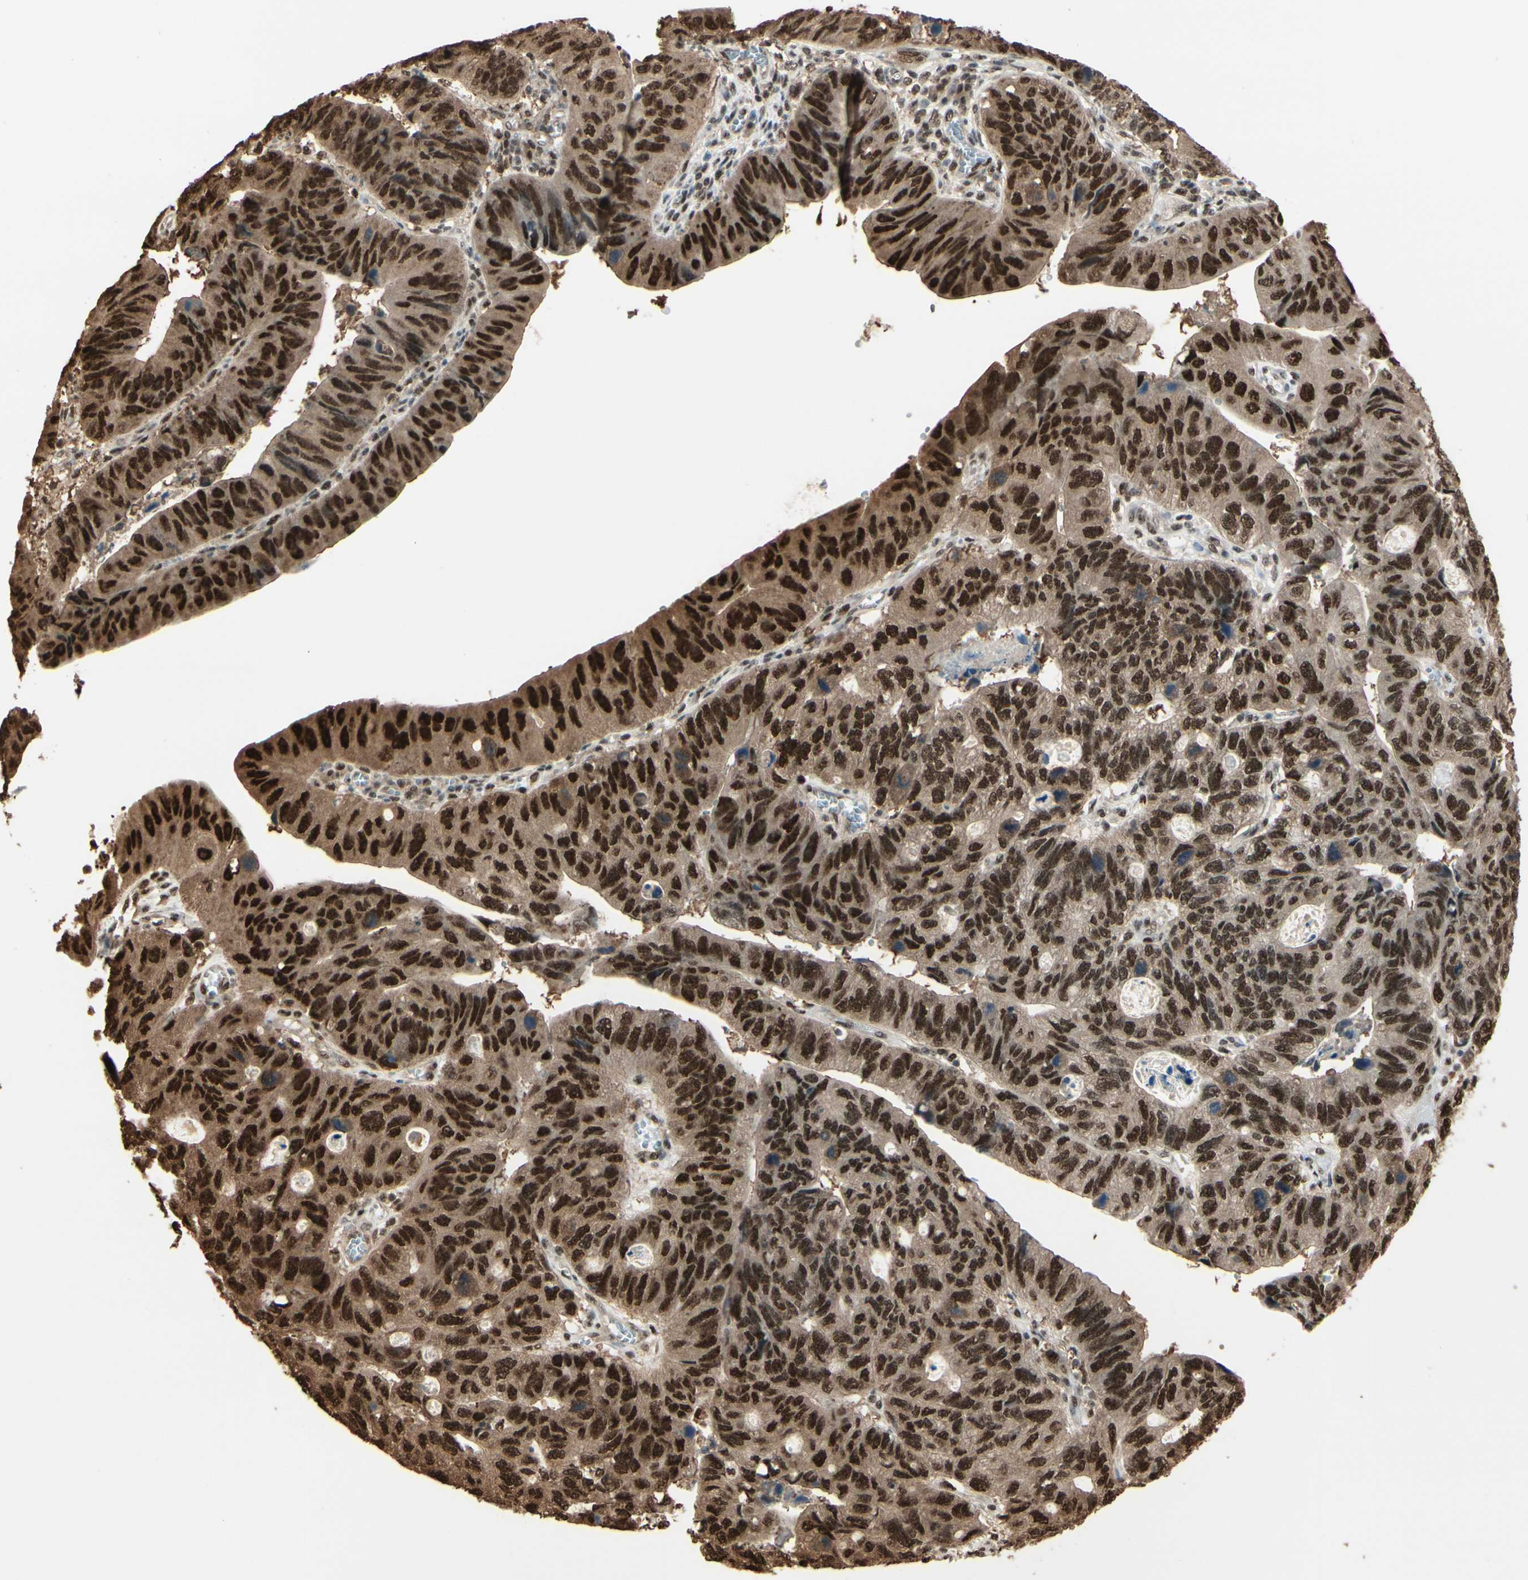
{"staining": {"intensity": "strong", "quantity": ">75%", "location": "cytoplasmic/membranous,nuclear"}, "tissue": "stomach cancer", "cell_type": "Tumor cells", "image_type": "cancer", "snomed": [{"axis": "morphology", "description": "Adenocarcinoma, NOS"}, {"axis": "topography", "description": "Stomach"}], "caption": "Protein staining by immunohistochemistry (IHC) demonstrates strong cytoplasmic/membranous and nuclear staining in approximately >75% of tumor cells in stomach adenocarcinoma.", "gene": "HSF1", "patient": {"sex": "male", "age": 59}}